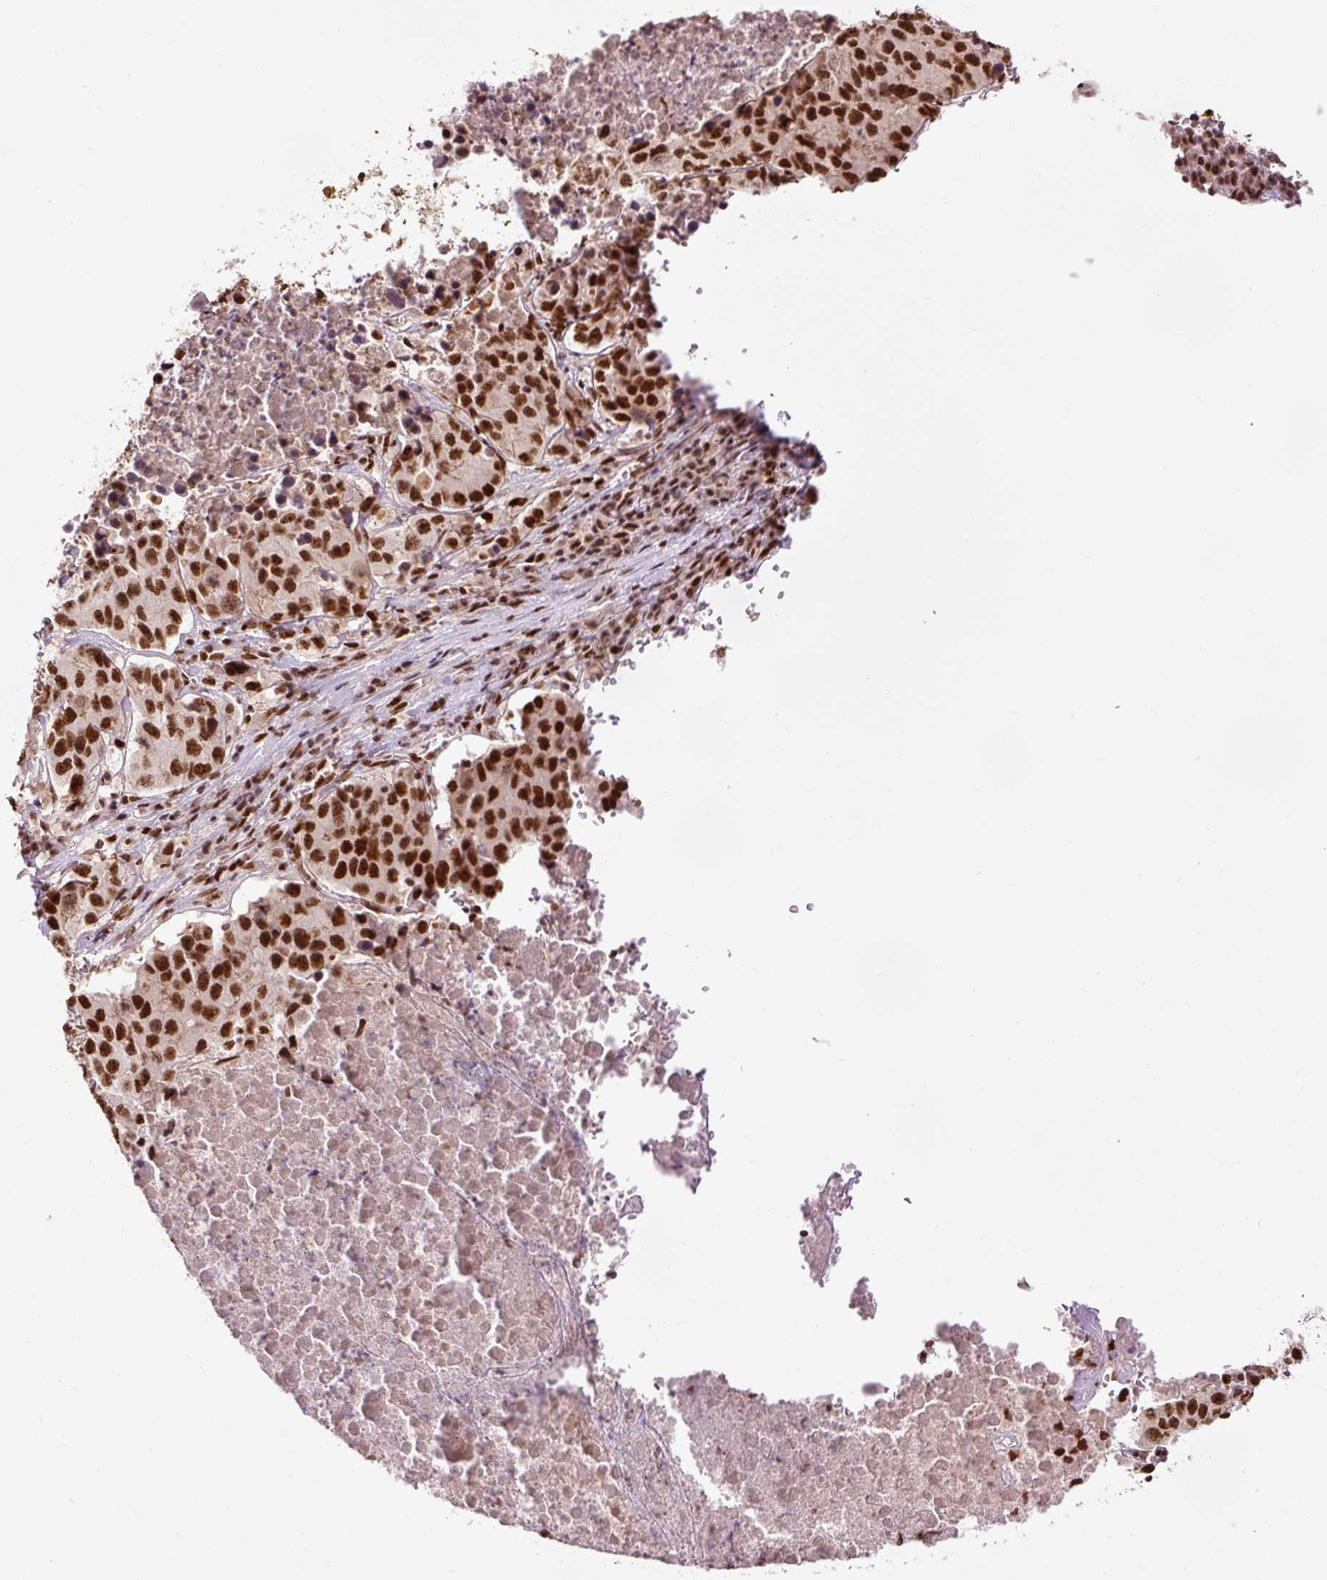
{"staining": {"intensity": "strong", "quantity": ">75%", "location": "nuclear"}, "tissue": "stomach cancer", "cell_type": "Tumor cells", "image_type": "cancer", "snomed": [{"axis": "morphology", "description": "Adenocarcinoma, NOS"}, {"axis": "topography", "description": "Stomach"}], "caption": "Stomach cancer (adenocarcinoma) was stained to show a protein in brown. There is high levels of strong nuclear expression in about >75% of tumor cells. Using DAB (brown) and hematoxylin (blue) stains, captured at high magnification using brightfield microscopy.", "gene": "ZBTB44", "patient": {"sex": "male", "age": 71}}